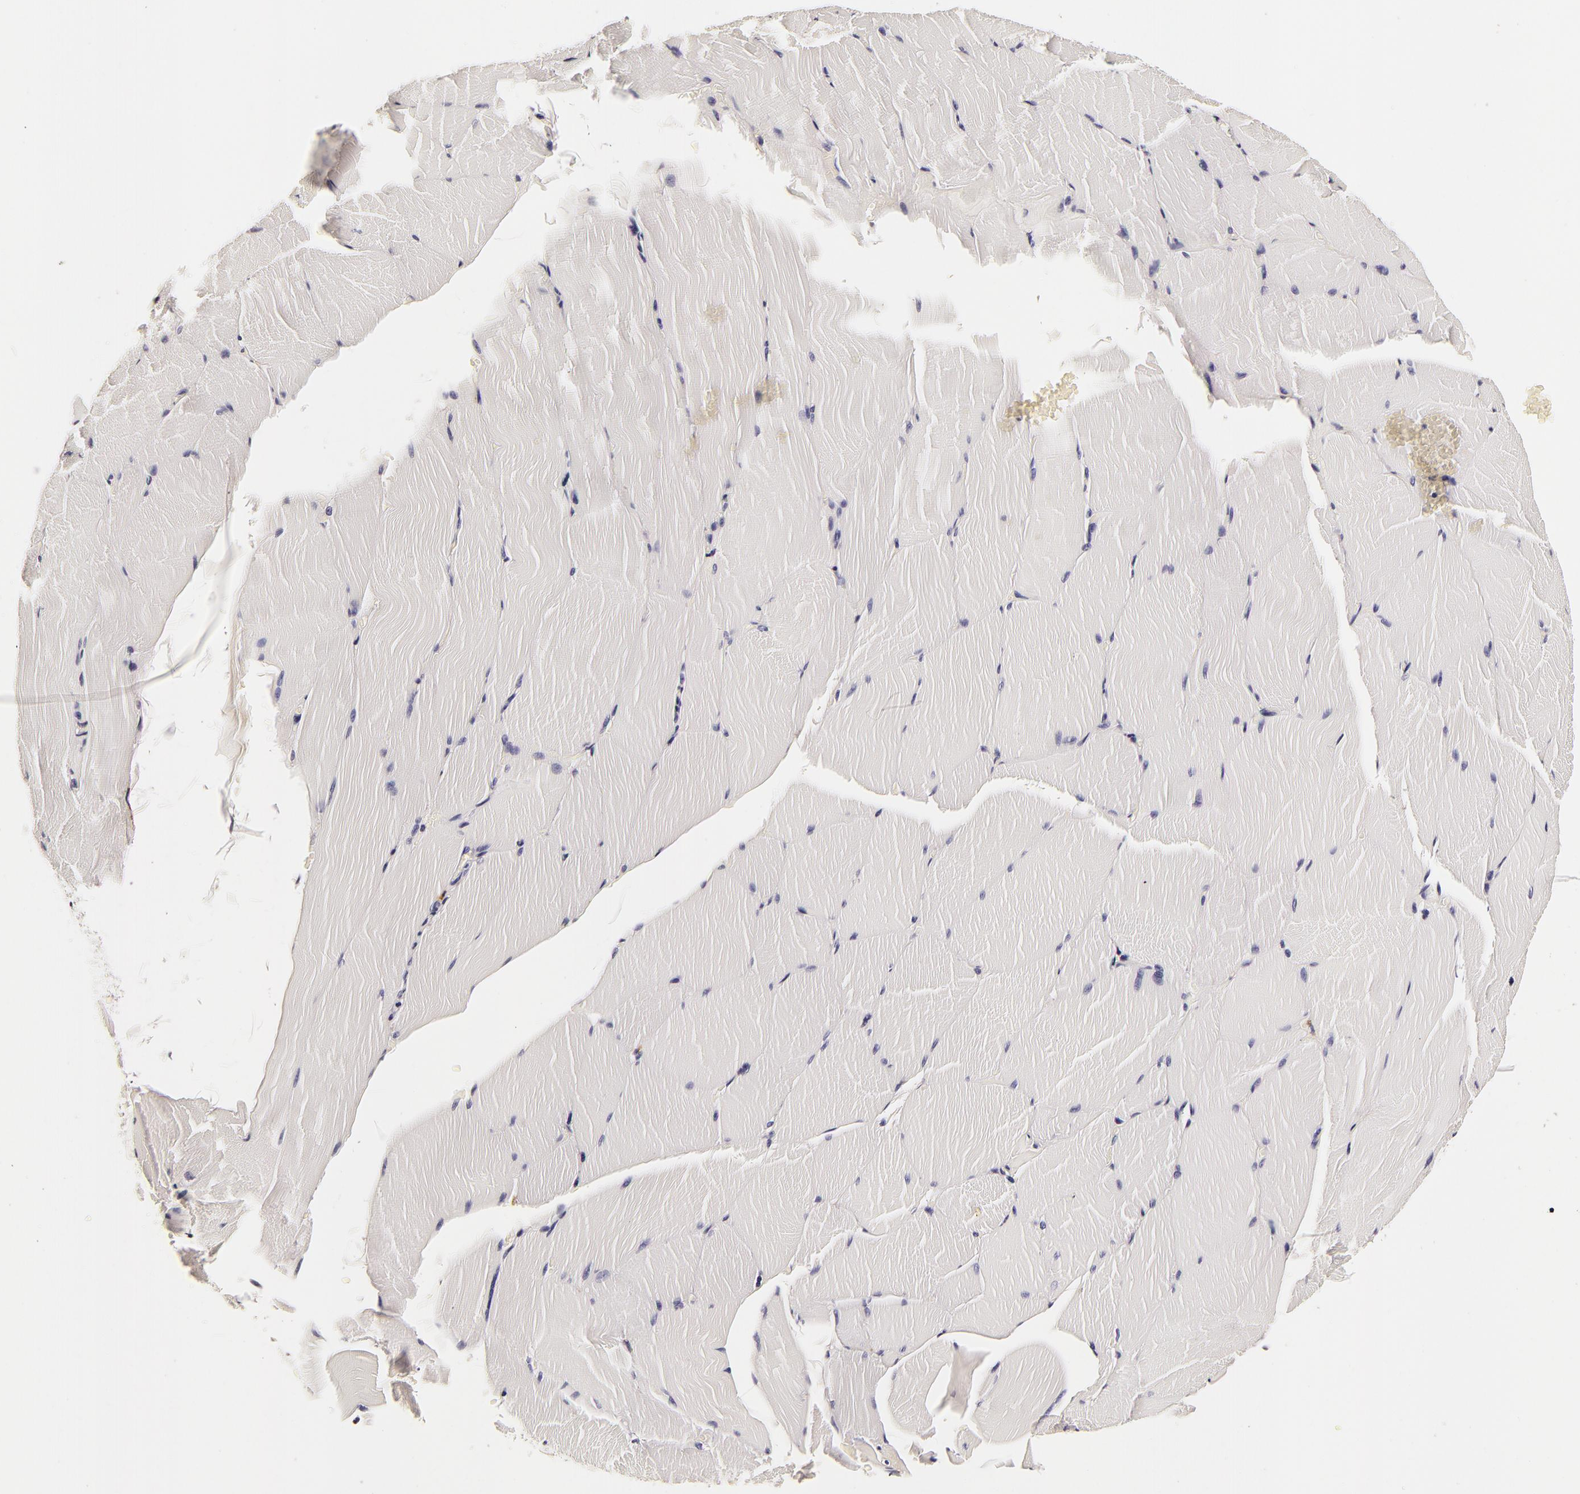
{"staining": {"intensity": "negative", "quantity": "none", "location": "none"}, "tissue": "skeletal muscle", "cell_type": "Myocytes", "image_type": "normal", "snomed": [{"axis": "morphology", "description": "Normal tissue, NOS"}, {"axis": "topography", "description": "Skeletal muscle"}], "caption": "Immunohistochemical staining of unremarkable skeletal muscle shows no significant staining in myocytes. The staining is performed using DAB (3,3'-diaminobenzidine) brown chromogen with nuclei counter-stained in using hematoxylin.", "gene": "LGALS3BP", "patient": {"sex": "male", "age": 71}}